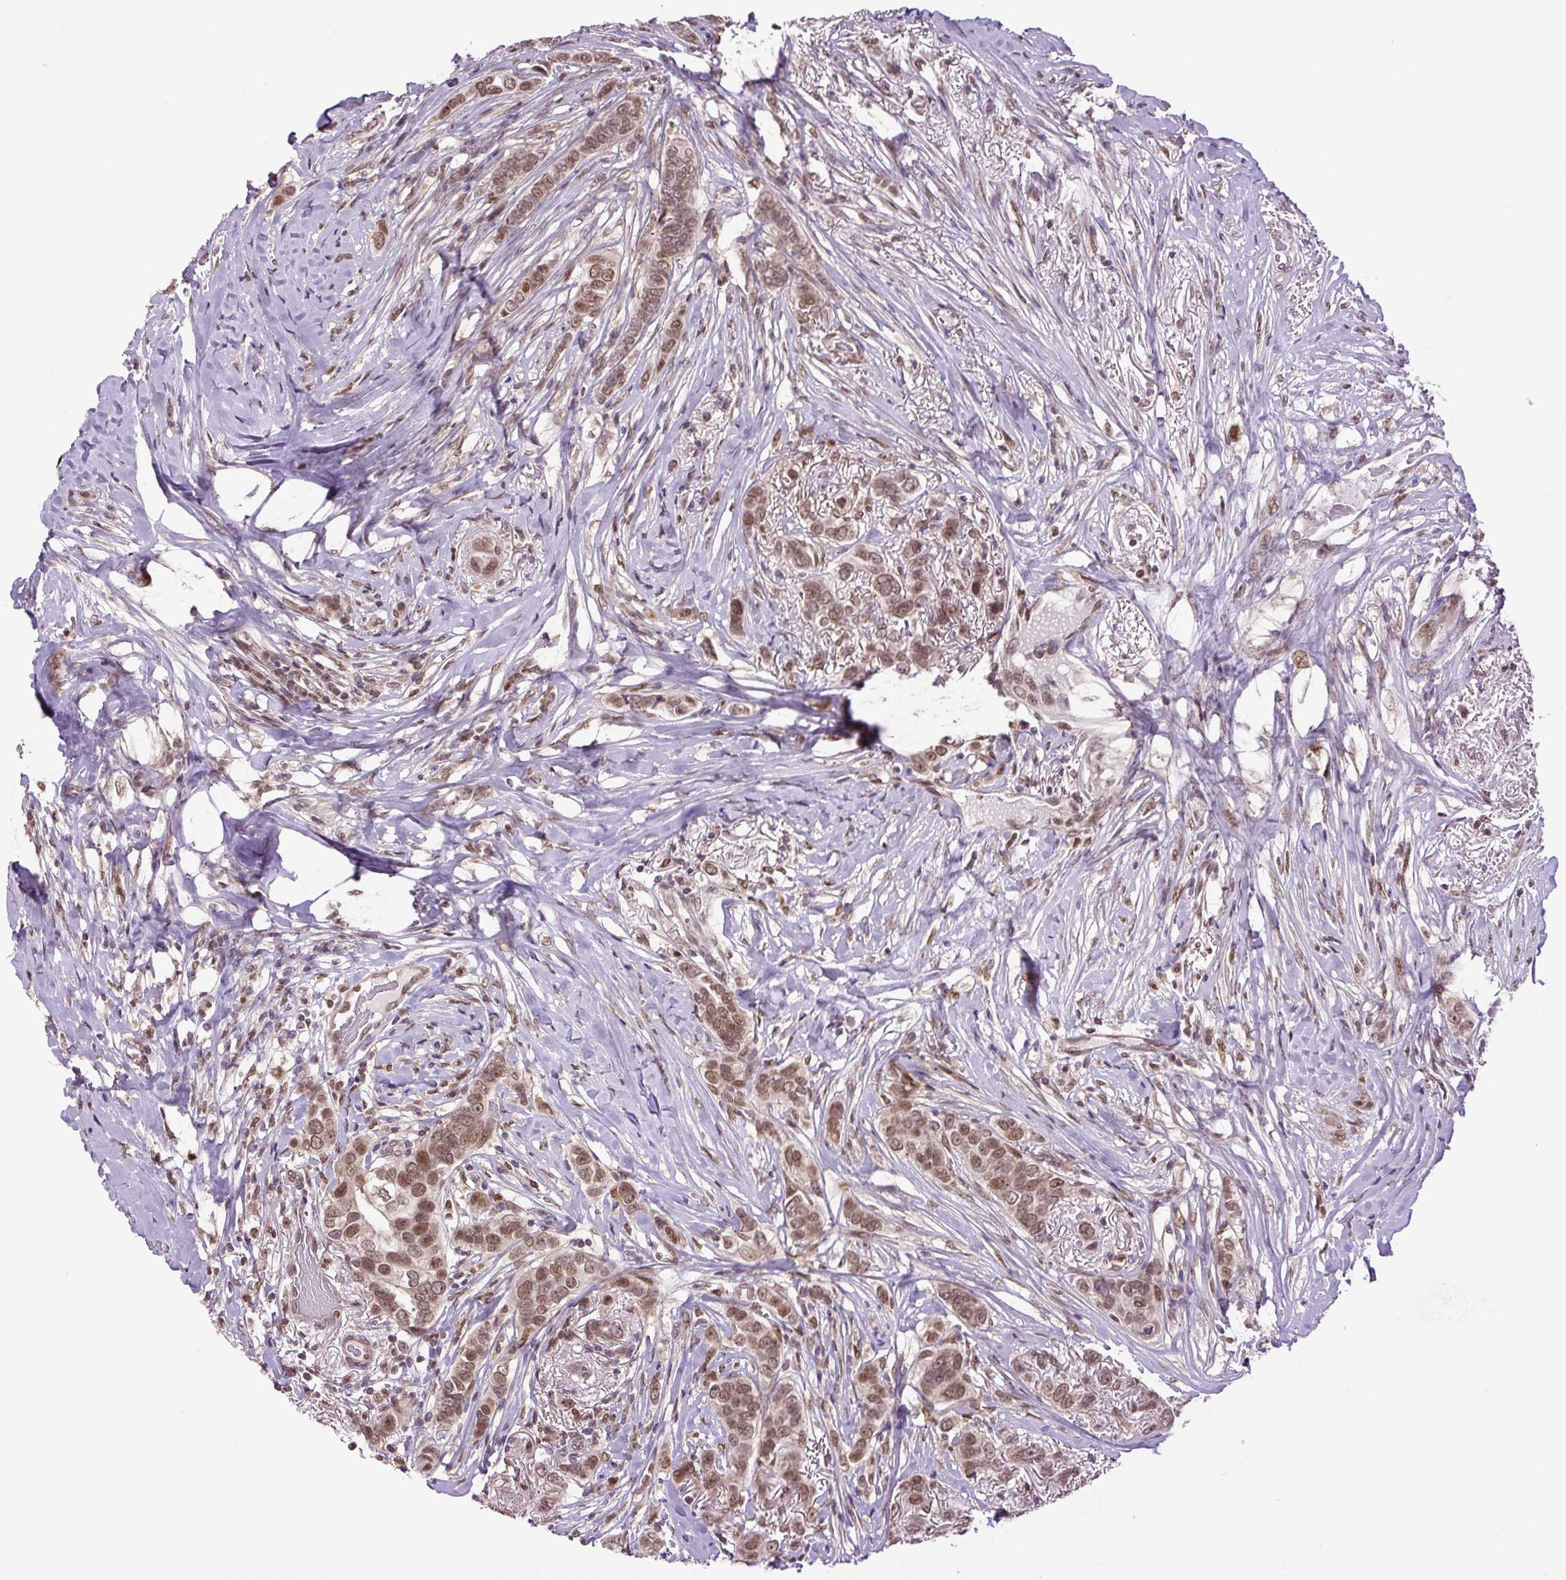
{"staining": {"intensity": "moderate", "quantity": ">75%", "location": "nuclear"}, "tissue": "breast cancer", "cell_type": "Tumor cells", "image_type": "cancer", "snomed": [{"axis": "morphology", "description": "Lobular carcinoma"}, {"axis": "topography", "description": "Breast"}], "caption": "Immunohistochemistry (DAB (3,3'-diaminobenzidine)) staining of breast lobular carcinoma displays moderate nuclear protein positivity in about >75% of tumor cells. The protein is shown in brown color, while the nuclei are stained blue.", "gene": "KPNA1", "patient": {"sex": "female", "age": 51}}